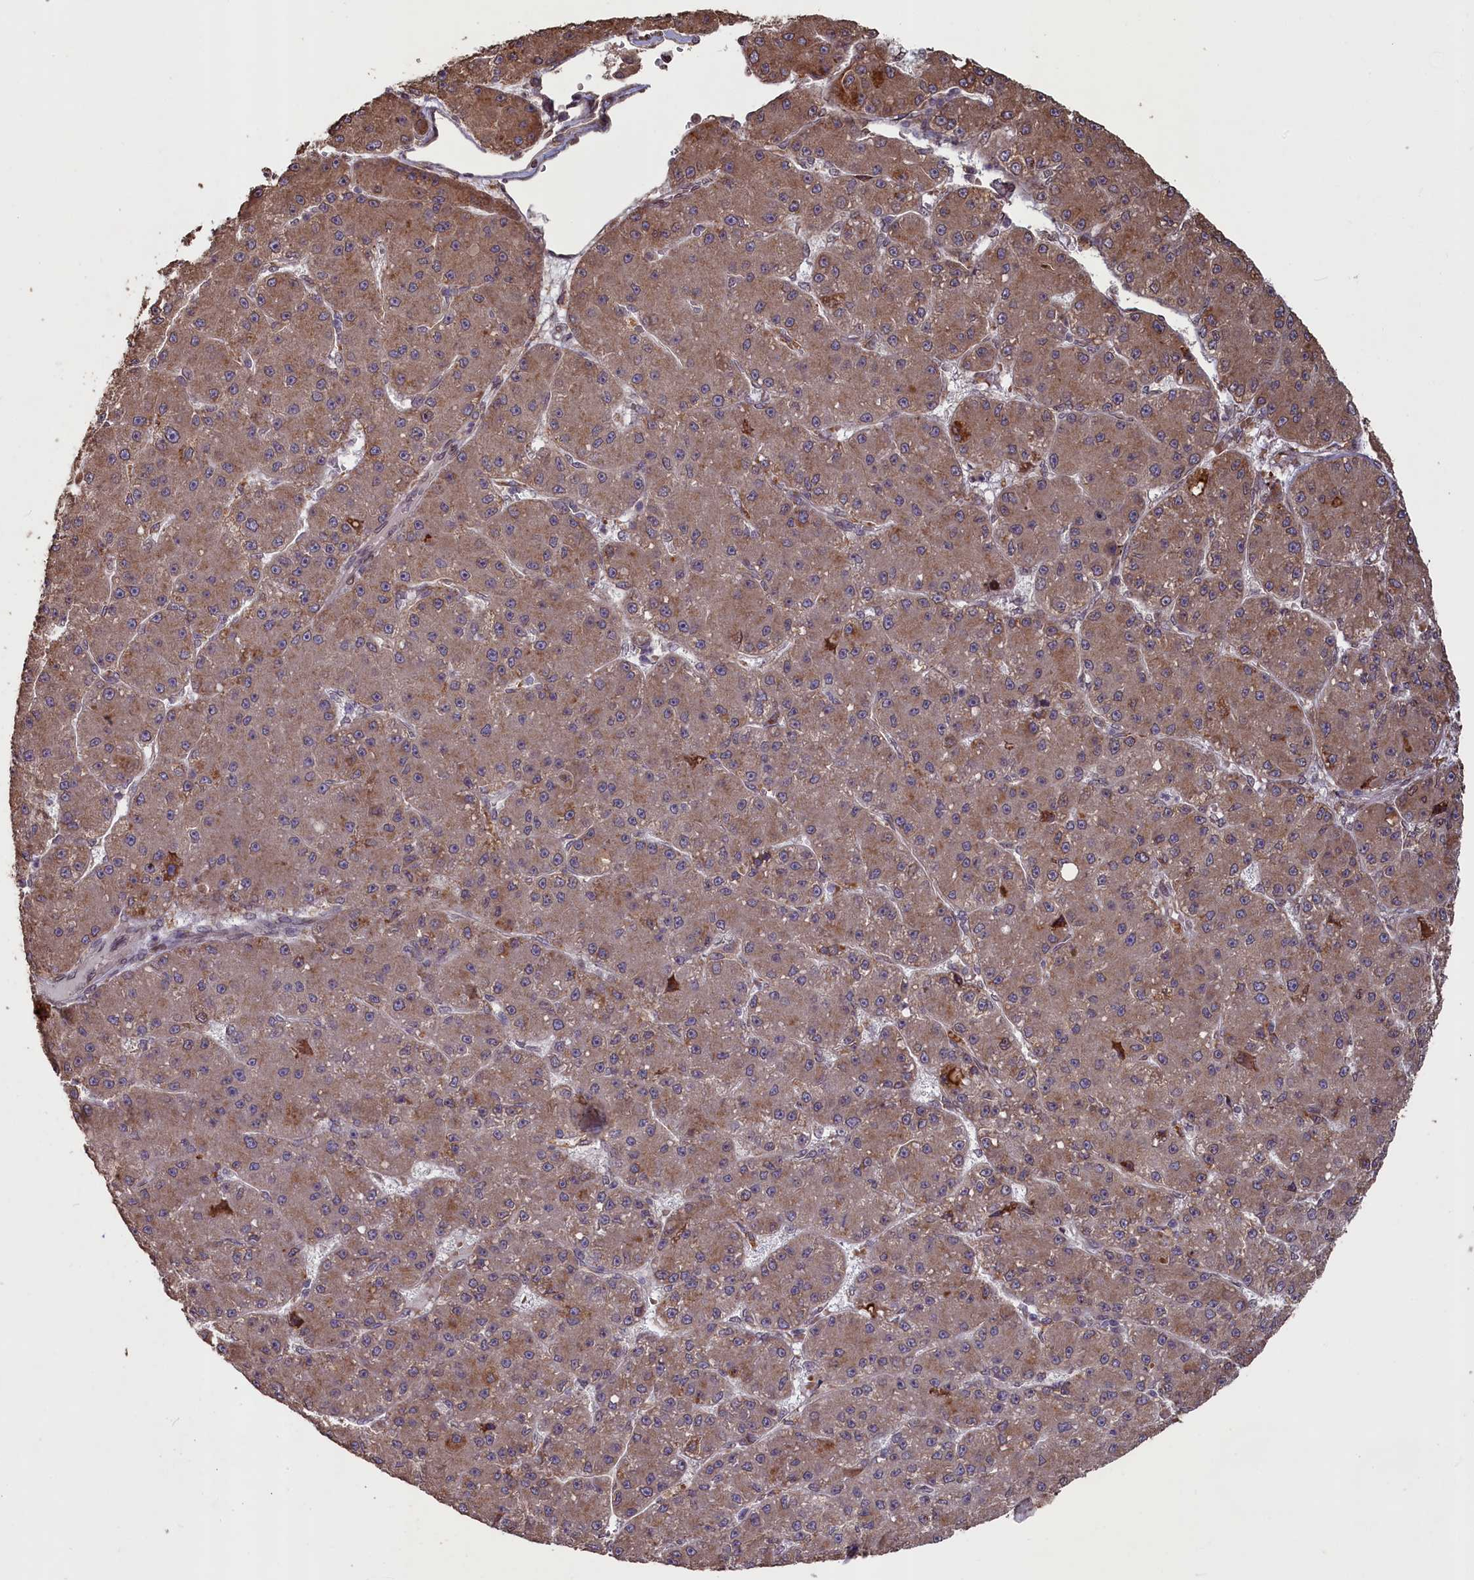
{"staining": {"intensity": "moderate", "quantity": ">75%", "location": "cytoplasmic/membranous"}, "tissue": "liver cancer", "cell_type": "Tumor cells", "image_type": "cancer", "snomed": [{"axis": "morphology", "description": "Carcinoma, Hepatocellular, NOS"}, {"axis": "topography", "description": "Liver"}], "caption": "Liver cancer (hepatocellular carcinoma) was stained to show a protein in brown. There is medium levels of moderate cytoplasmic/membranous expression in approximately >75% of tumor cells. The staining was performed using DAB to visualize the protein expression in brown, while the nuclei were stained in blue with hematoxylin (Magnification: 20x).", "gene": "SLC38A7", "patient": {"sex": "male", "age": 67}}